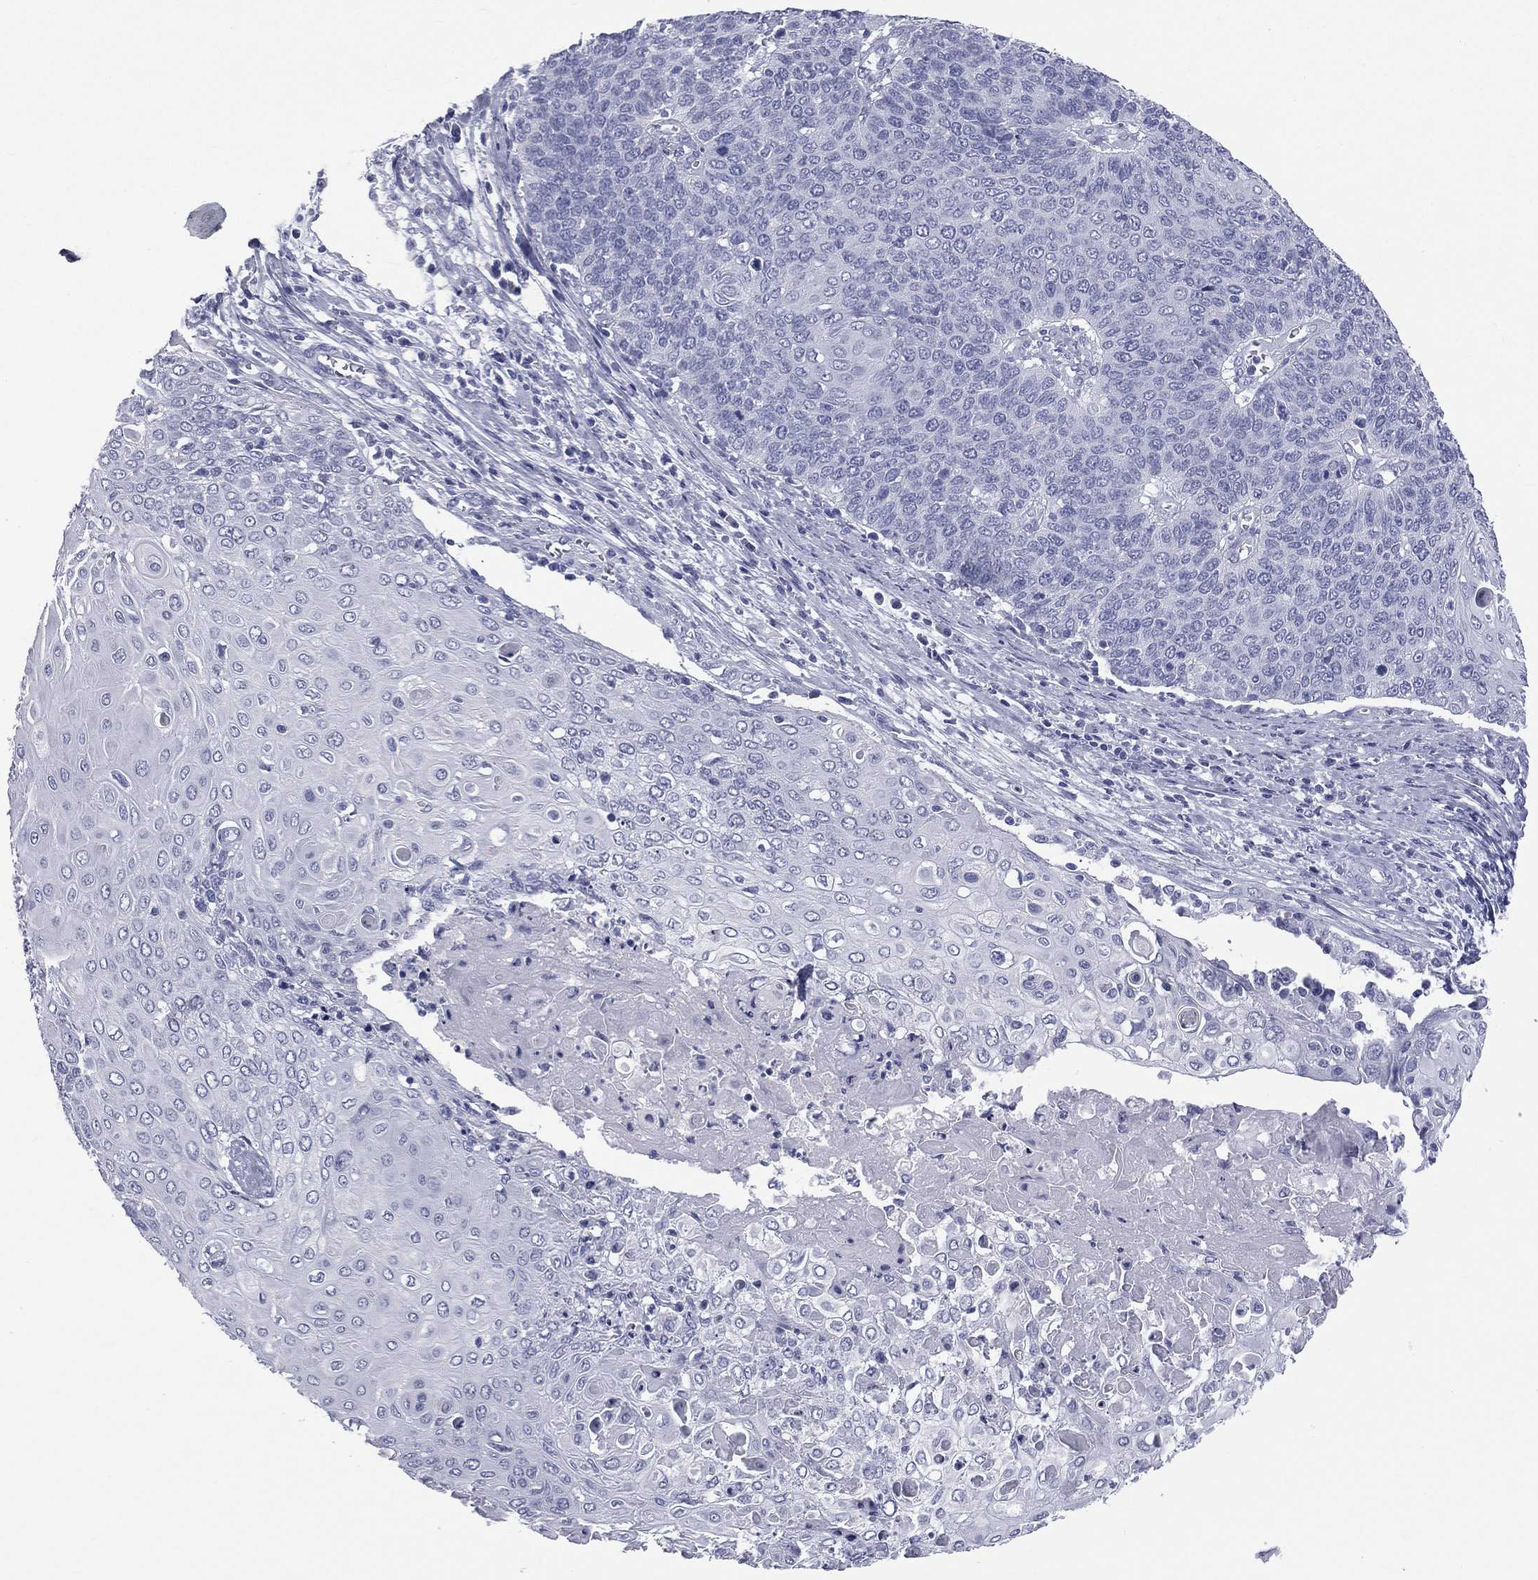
{"staining": {"intensity": "negative", "quantity": "none", "location": "none"}, "tissue": "cervical cancer", "cell_type": "Tumor cells", "image_type": "cancer", "snomed": [{"axis": "morphology", "description": "Squamous cell carcinoma, NOS"}, {"axis": "topography", "description": "Cervix"}], "caption": "Immunohistochemistry histopathology image of neoplastic tissue: human squamous cell carcinoma (cervical) stained with DAB demonstrates no significant protein positivity in tumor cells. The staining is performed using DAB (3,3'-diaminobenzidine) brown chromogen with nuclei counter-stained in using hematoxylin.", "gene": "MLN", "patient": {"sex": "female", "age": 39}}